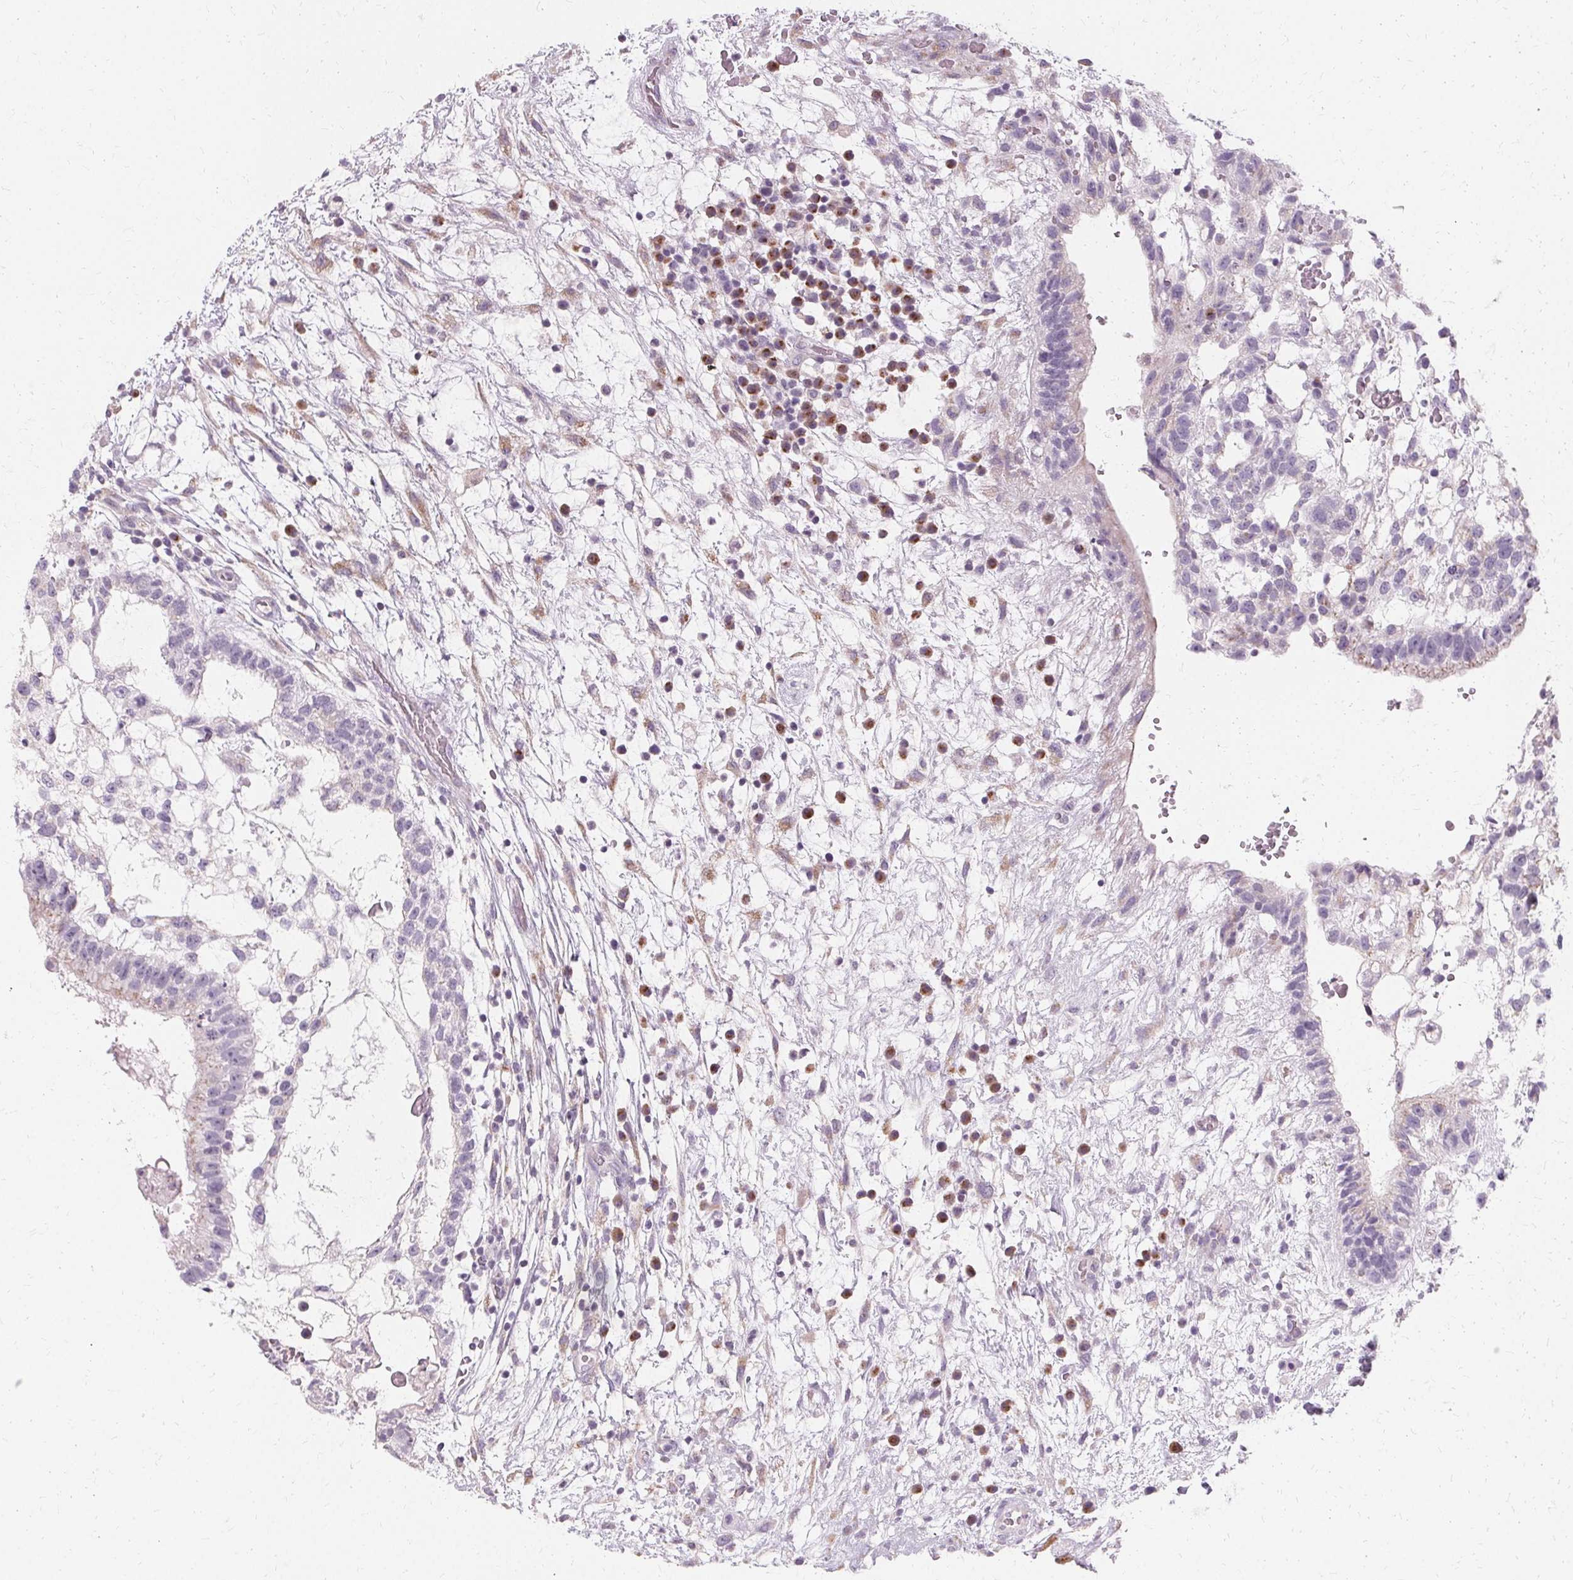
{"staining": {"intensity": "negative", "quantity": "none", "location": "none"}, "tissue": "testis cancer", "cell_type": "Tumor cells", "image_type": "cancer", "snomed": [{"axis": "morphology", "description": "Normal tissue, NOS"}, {"axis": "morphology", "description": "Carcinoma, Embryonal, NOS"}, {"axis": "topography", "description": "Testis"}], "caption": "Immunohistochemistry (IHC) histopathology image of neoplastic tissue: testis cancer stained with DAB demonstrates no significant protein staining in tumor cells. Nuclei are stained in blue.", "gene": "FCRL3", "patient": {"sex": "male", "age": 32}}